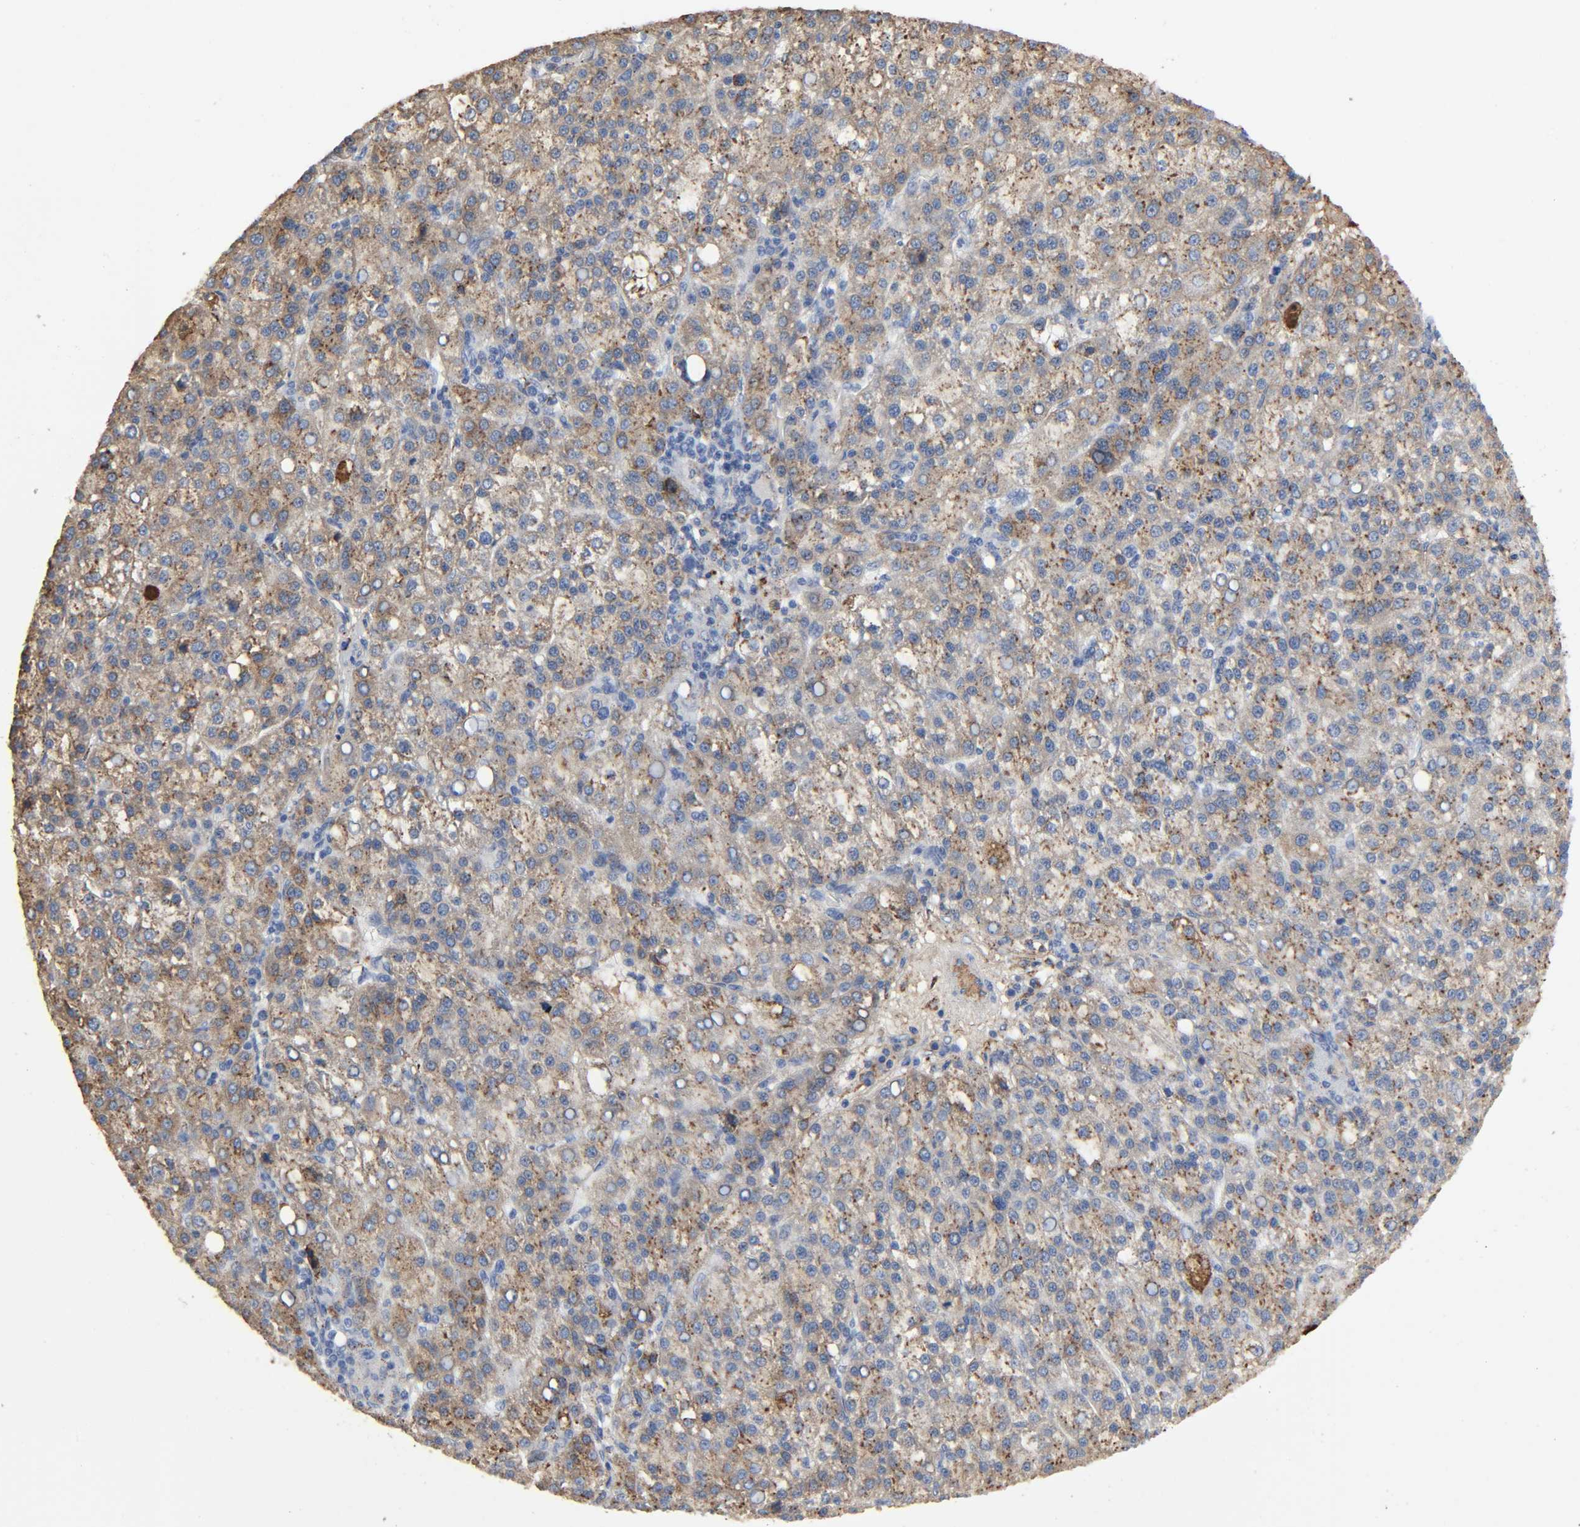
{"staining": {"intensity": "moderate", "quantity": "25%-75%", "location": "cytoplasmic/membranous"}, "tissue": "liver cancer", "cell_type": "Tumor cells", "image_type": "cancer", "snomed": [{"axis": "morphology", "description": "Carcinoma, Hepatocellular, NOS"}, {"axis": "topography", "description": "Liver"}], "caption": "IHC photomicrograph of neoplastic tissue: hepatocellular carcinoma (liver) stained using immunohistochemistry (IHC) demonstrates medium levels of moderate protein expression localized specifically in the cytoplasmic/membranous of tumor cells, appearing as a cytoplasmic/membranous brown color.", "gene": "C3", "patient": {"sex": "female", "age": 58}}